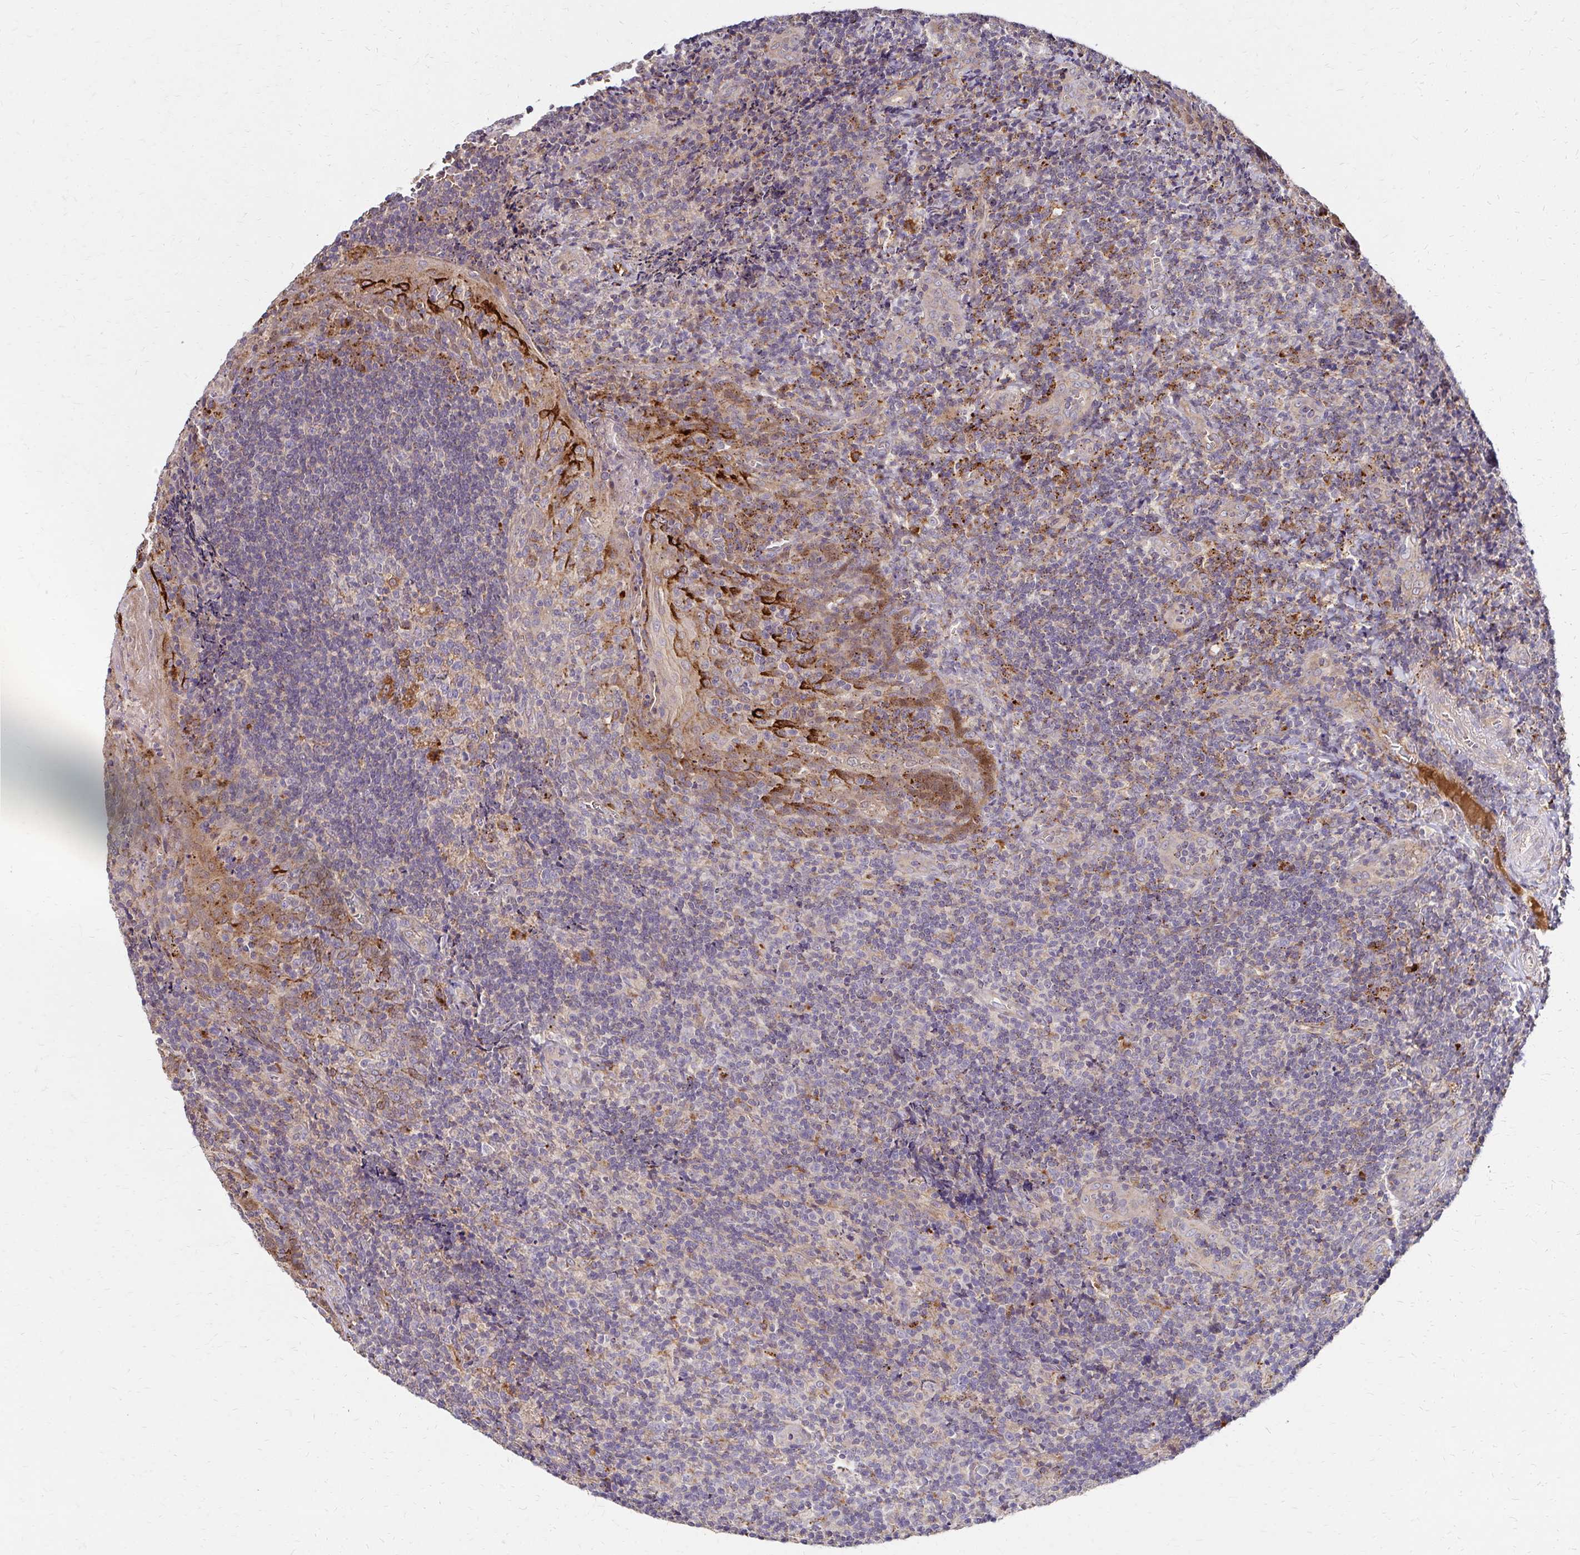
{"staining": {"intensity": "moderate", "quantity": "<25%", "location": "cytoplasmic/membranous"}, "tissue": "tonsil", "cell_type": "Germinal center cells", "image_type": "normal", "snomed": [{"axis": "morphology", "description": "Normal tissue, NOS"}, {"axis": "topography", "description": "Tonsil"}], "caption": "Moderate cytoplasmic/membranous positivity is appreciated in about <25% of germinal center cells in benign tonsil. (brown staining indicates protein expression, while blue staining denotes nuclei).", "gene": "IDUA", "patient": {"sex": "male", "age": 17}}